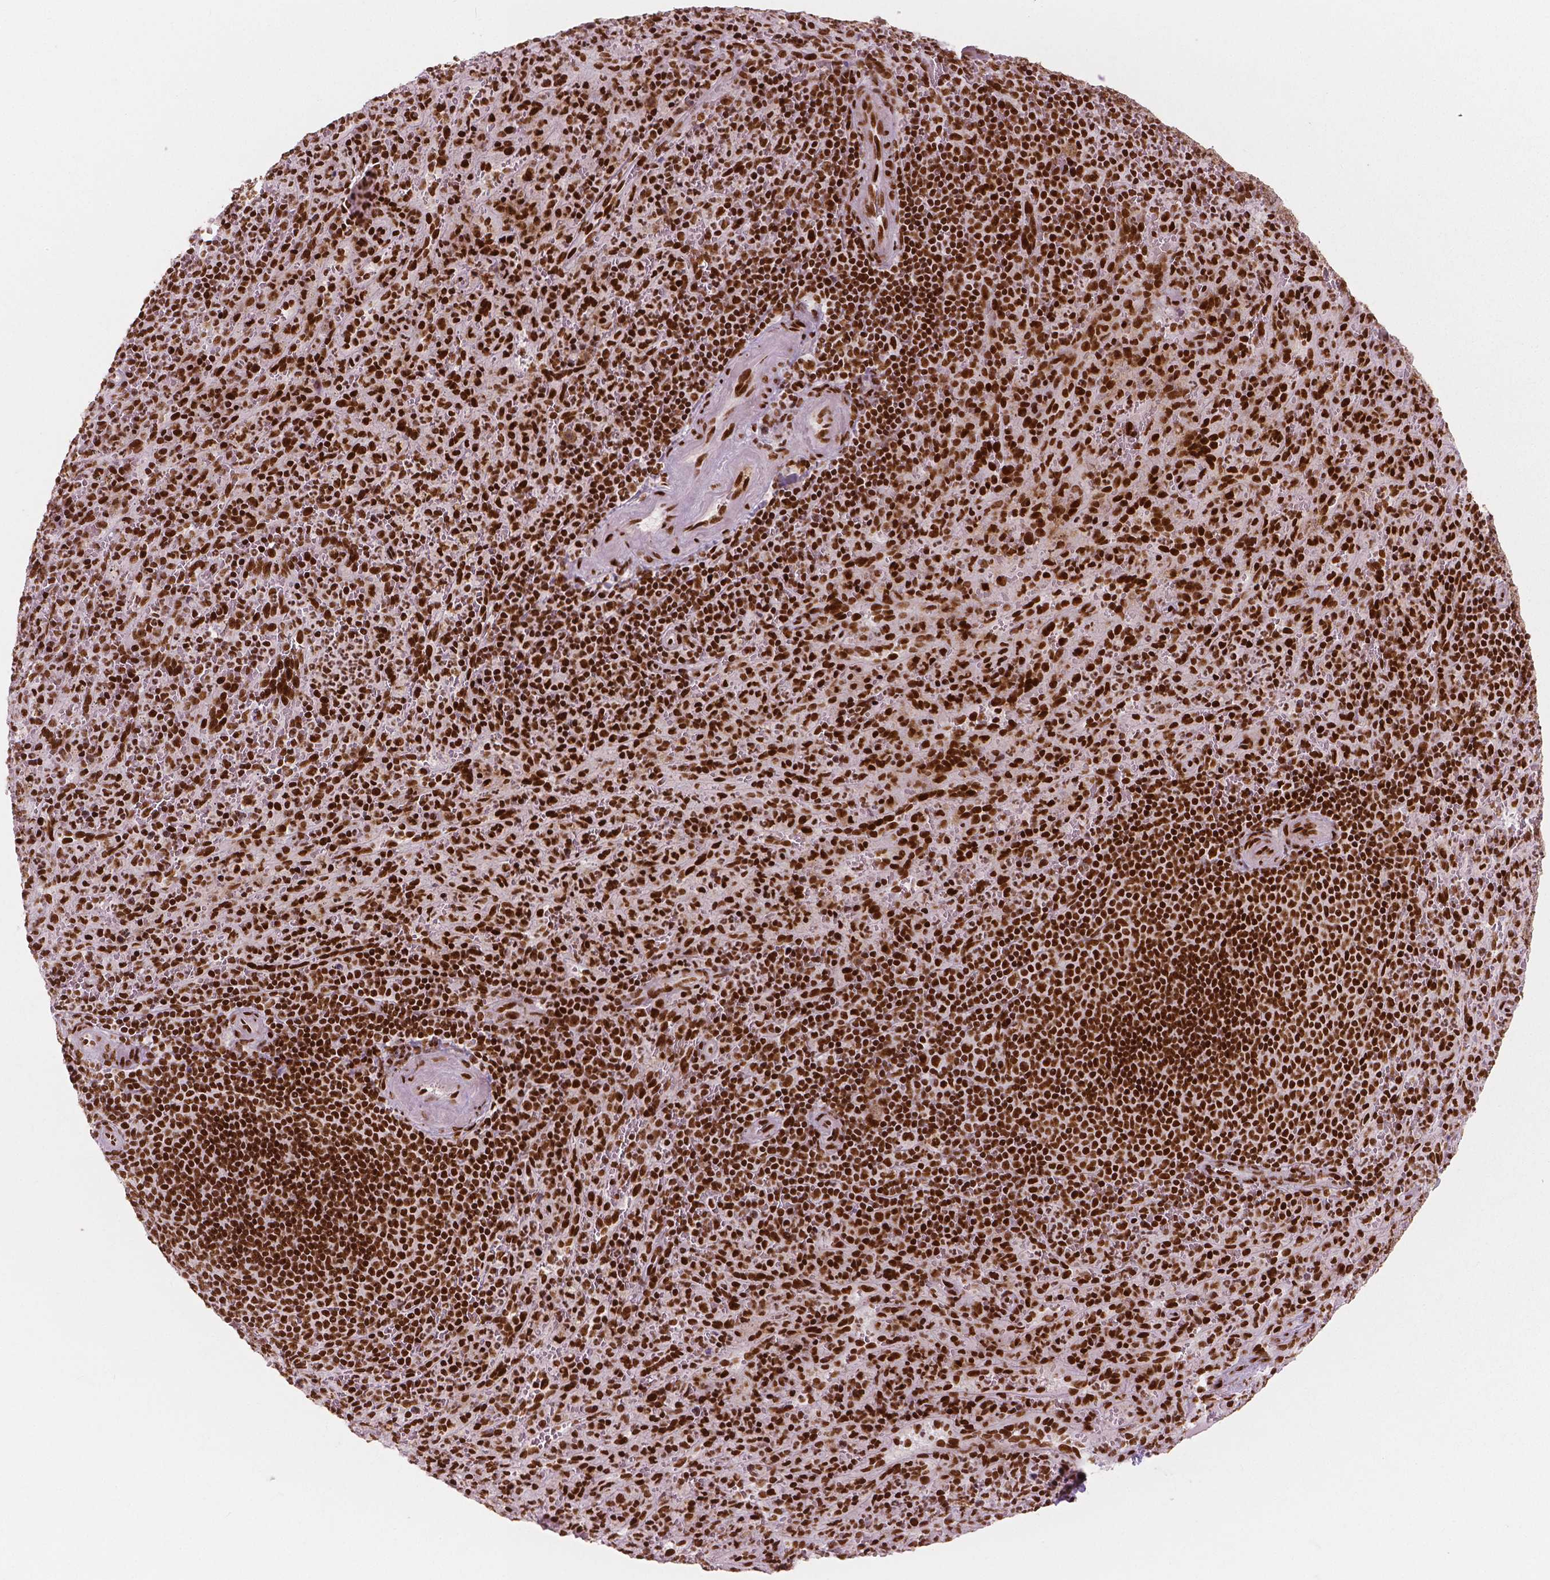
{"staining": {"intensity": "strong", "quantity": ">75%", "location": "nuclear"}, "tissue": "spleen", "cell_type": "Cells in red pulp", "image_type": "normal", "snomed": [{"axis": "morphology", "description": "Normal tissue, NOS"}, {"axis": "topography", "description": "Spleen"}], "caption": "Immunohistochemistry micrograph of normal spleen stained for a protein (brown), which reveals high levels of strong nuclear positivity in about >75% of cells in red pulp.", "gene": "BRD4", "patient": {"sex": "male", "age": 57}}